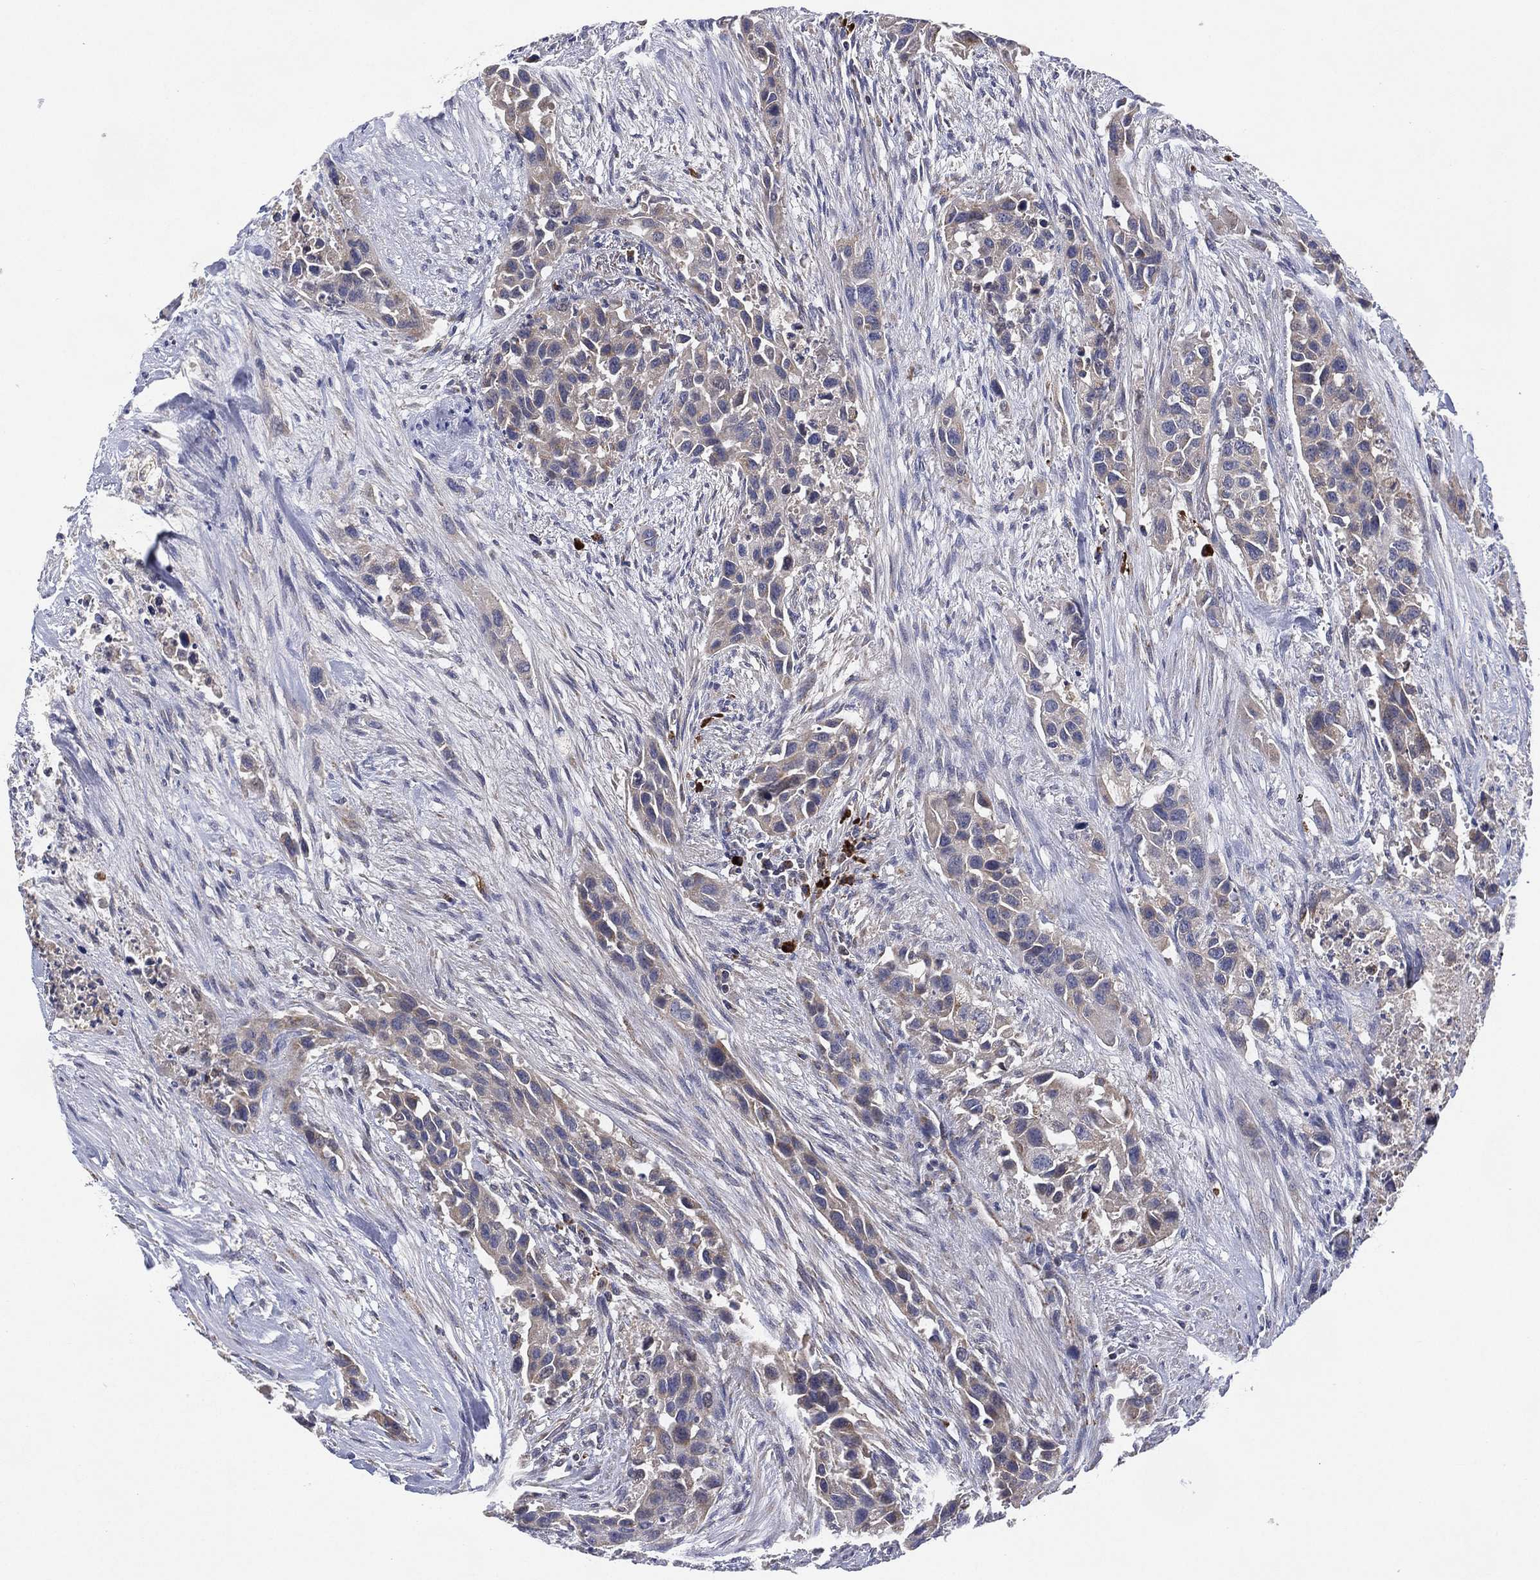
{"staining": {"intensity": "weak", "quantity": "<25%", "location": "cytoplasmic/membranous"}, "tissue": "urothelial cancer", "cell_type": "Tumor cells", "image_type": "cancer", "snomed": [{"axis": "morphology", "description": "Urothelial carcinoma, High grade"}, {"axis": "topography", "description": "Urinary bladder"}], "caption": "Histopathology image shows no significant protein expression in tumor cells of urothelial carcinoma (high-grade).", "gene": "PPP2R5A", "patient": {"sex": "female", "age": 73}}